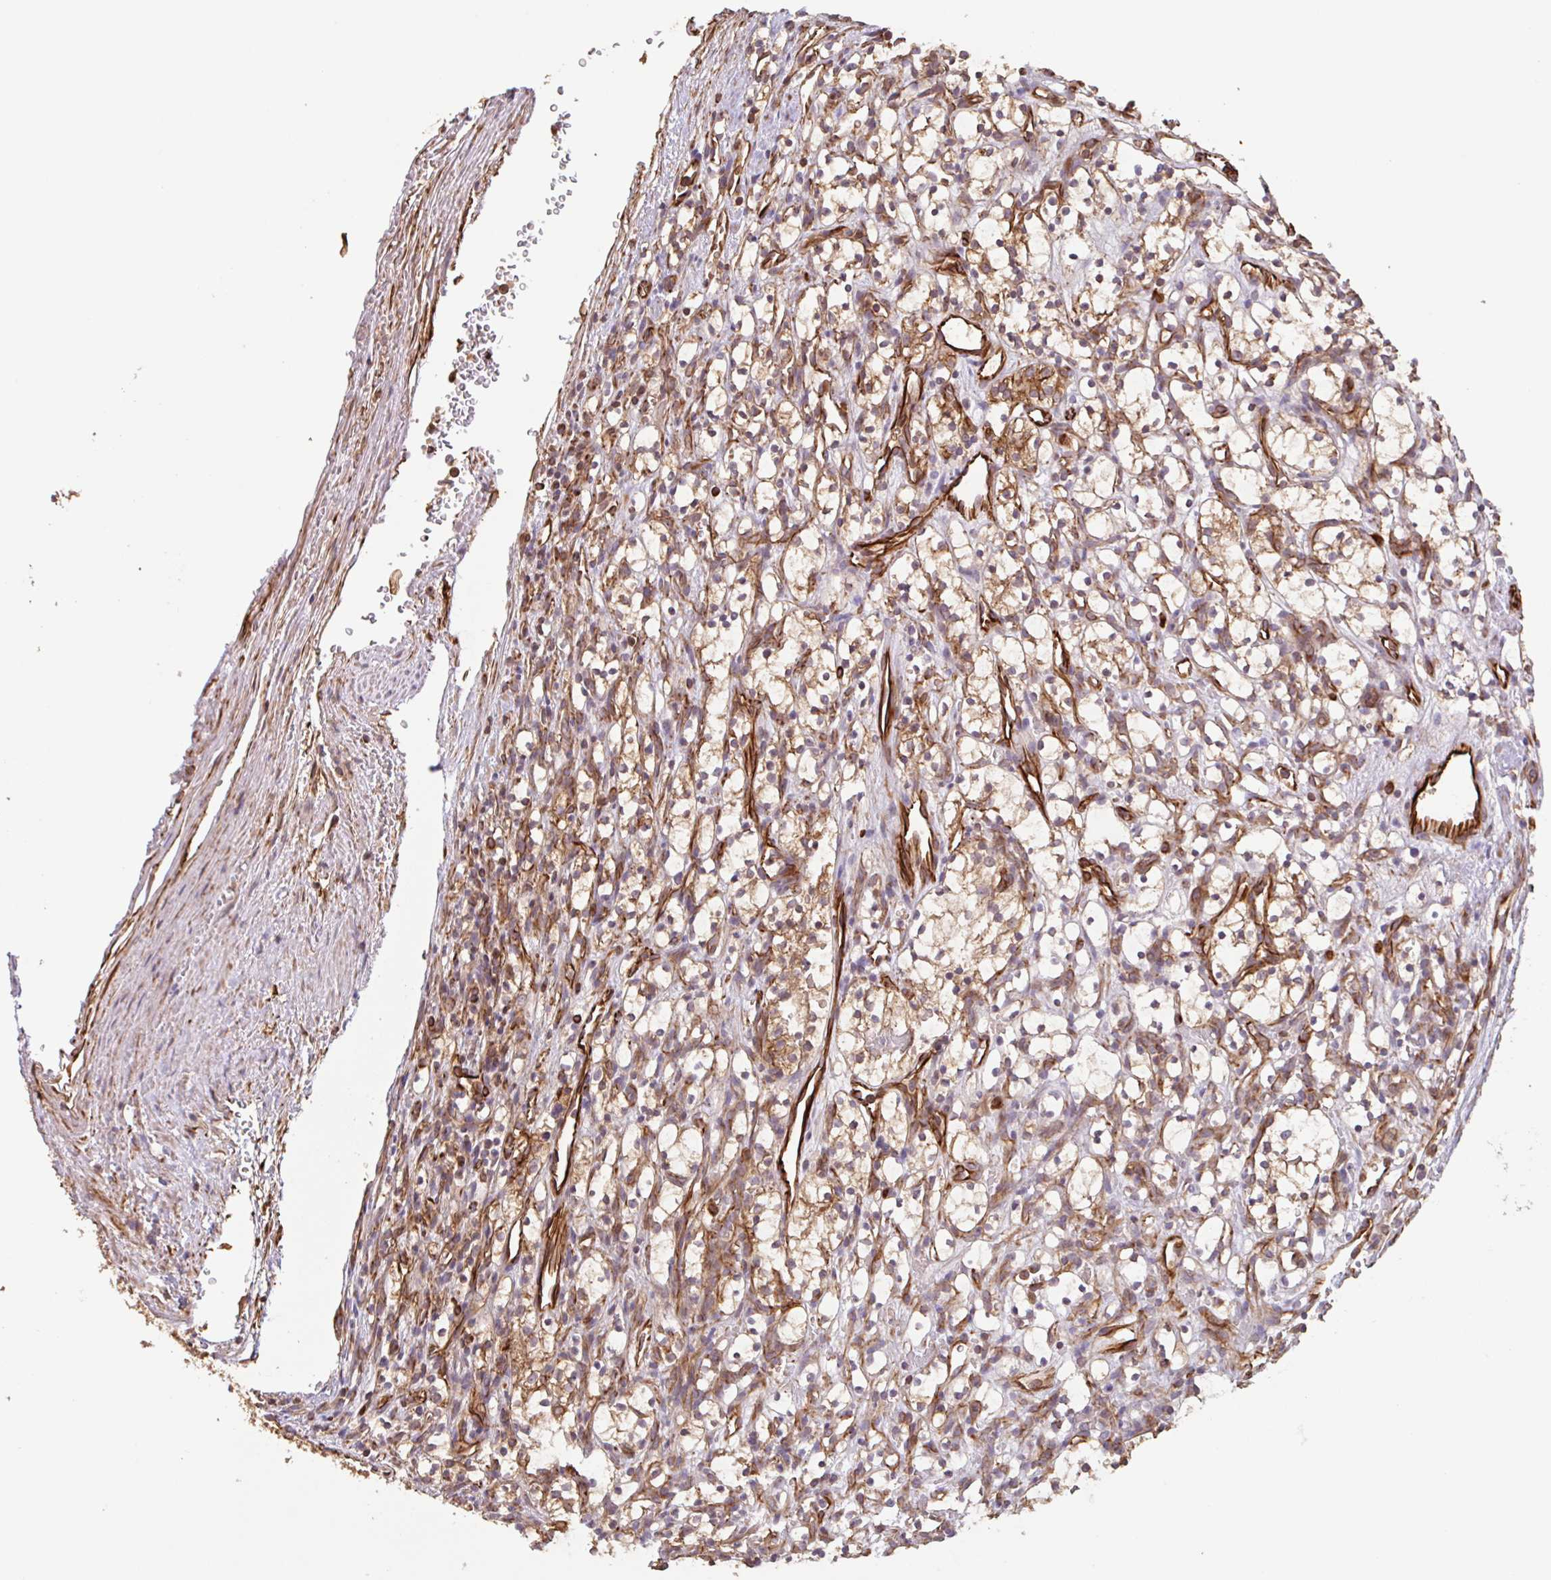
{"staining": {"intensity": "moderate", "quantity": "25%-75%", "location": "cytoplasmic/membranous"}, "tissue": "renal cancer", "cell_type": "Tumor cells", "image_type": "cancer", "snomed": [{"axis": "morphology", "description": "Adenocarcinoma, NOS"}, {"axis": "topography", "description": "Kidney"}], "caption": "Protein expression analysis of renal adenocarcinoma shows moderate cytoplasmic/membranous staining in about 25%-75% of tumor cells. (DAB (3,3'-diaminobenzidine) = brown stain, brightfield microscopy at high magnification).", "gene": "ZNF790", "patient": {"sex": "female", "age": 69}}